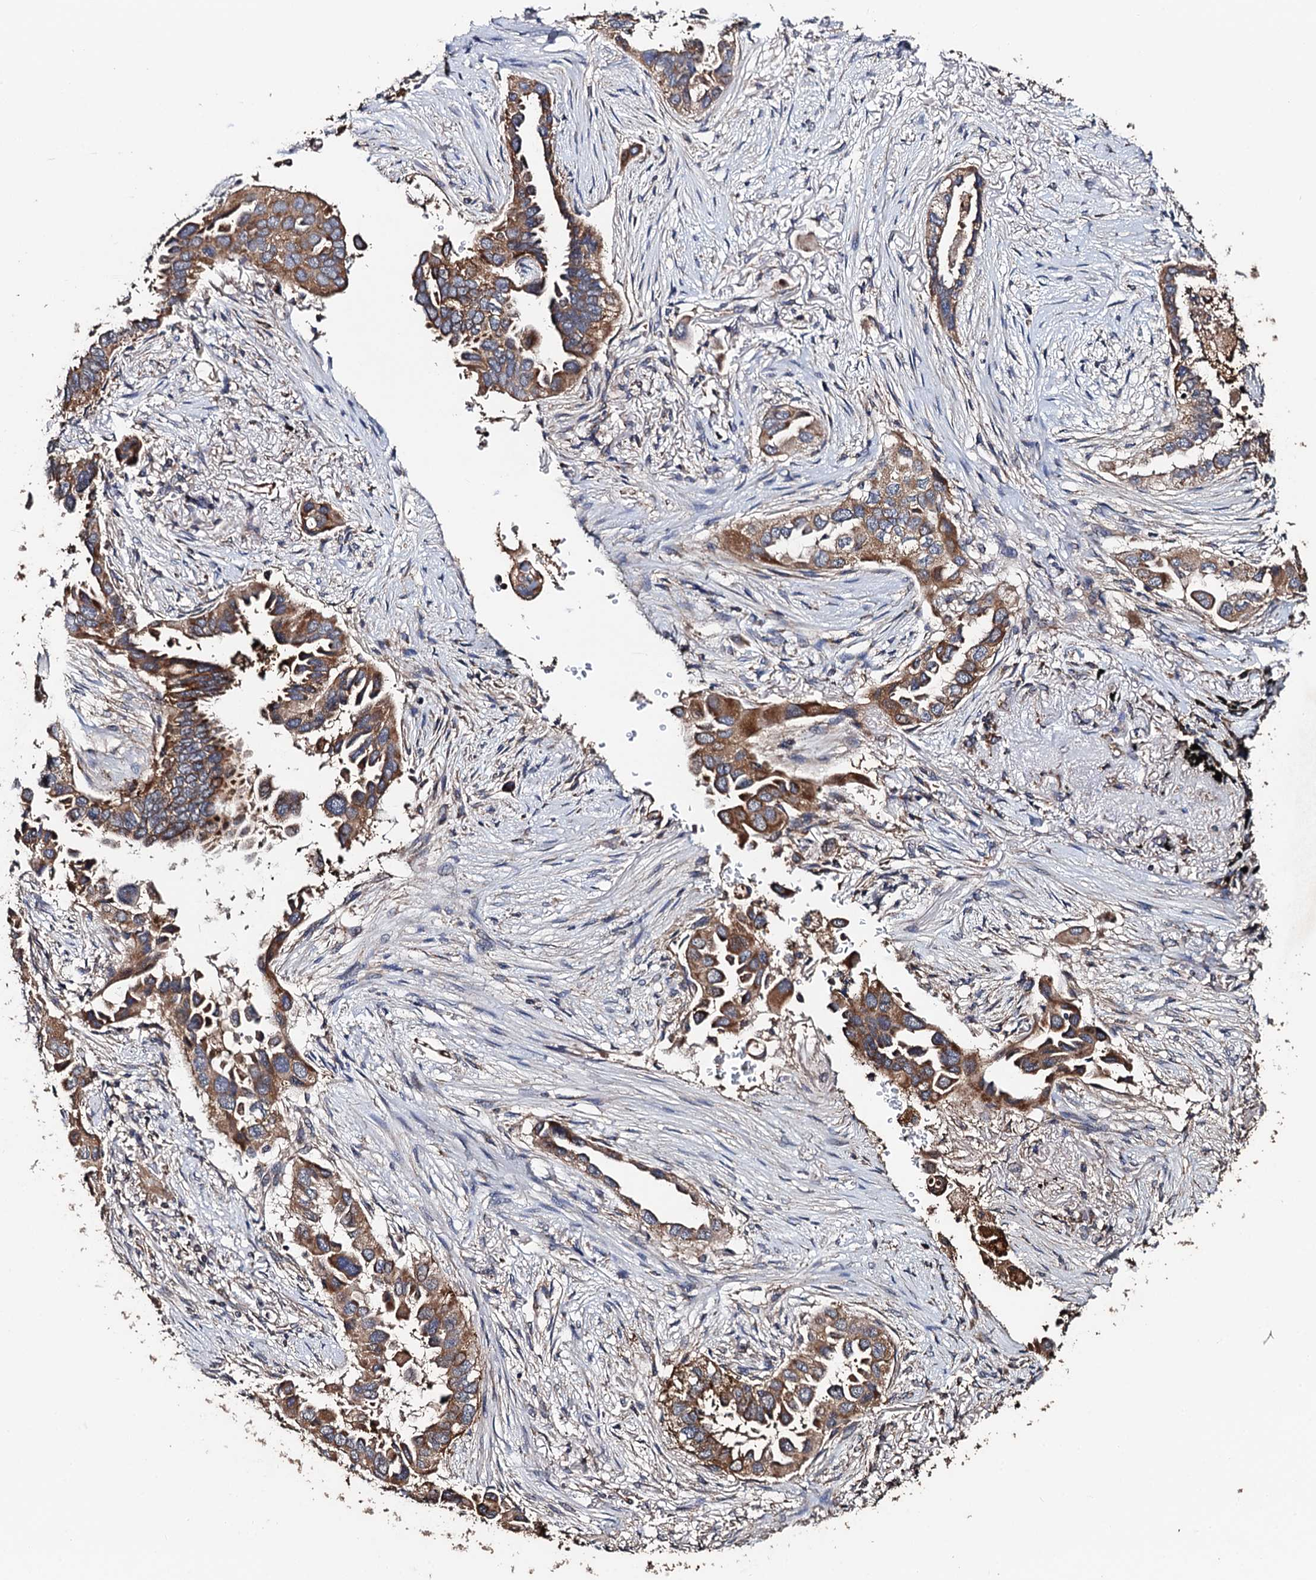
{"staining": {"intensity": "moderate", "quantity": ">75%", "location": "cytoplasmic/membranous"}, "tissue": "lung cancer", "cell_type": "Tumor cells", "image_type": "cancer", "snomed": [{"axis": "morphology", "description": "Adenocarcinoma, NOS"}, {"axis": "topography", "description": "Lung"}], "caption": "Immunohistochemical staining of lung adenocarcinoma reveals medium levels of moderate cytoplasmic/membranous protein staining in about >75% of tumor cells.", "gene": "PPTC7", "patient": {"sex": "female", "age": 76}}